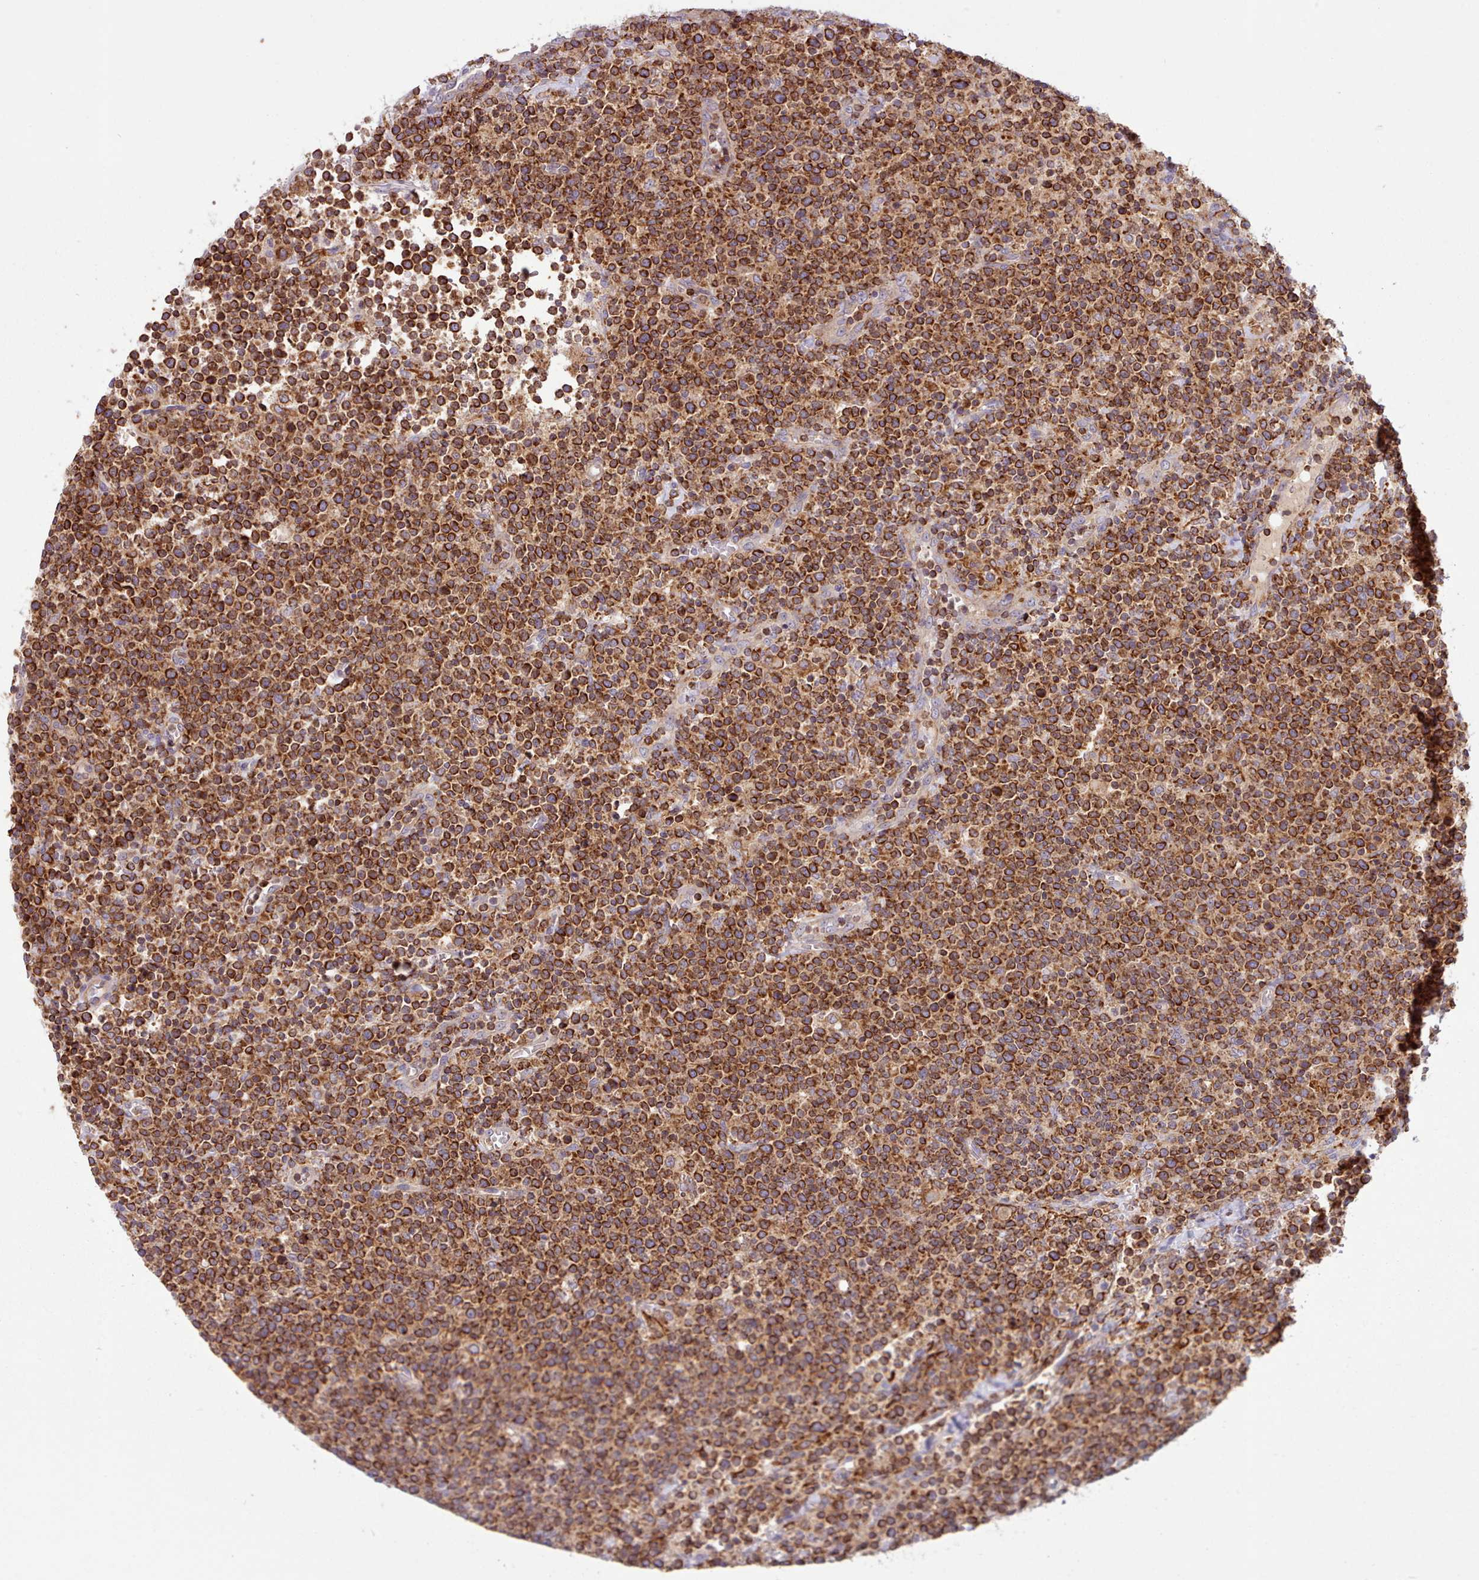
{"staining": {"intensity": "strong", "quantity": ">75%", "location": "cytoplasmic/membranous"}, "tissue": "lymphoma", "cell_type": "Tumor cells", "image_type": "cancer", "snomed": [{"axis": "morphology", "description": "Malignant lymphoma, non-Hodgkin's type, High grade"}, {"axis": "topography", "description": "Lymph node"}], "caption": "Lymphoma stained with a protein marker reveals strong staining in tumor cells.", "gene": "CRYBG1", "patient": {"sex": "male", "age": 61}}